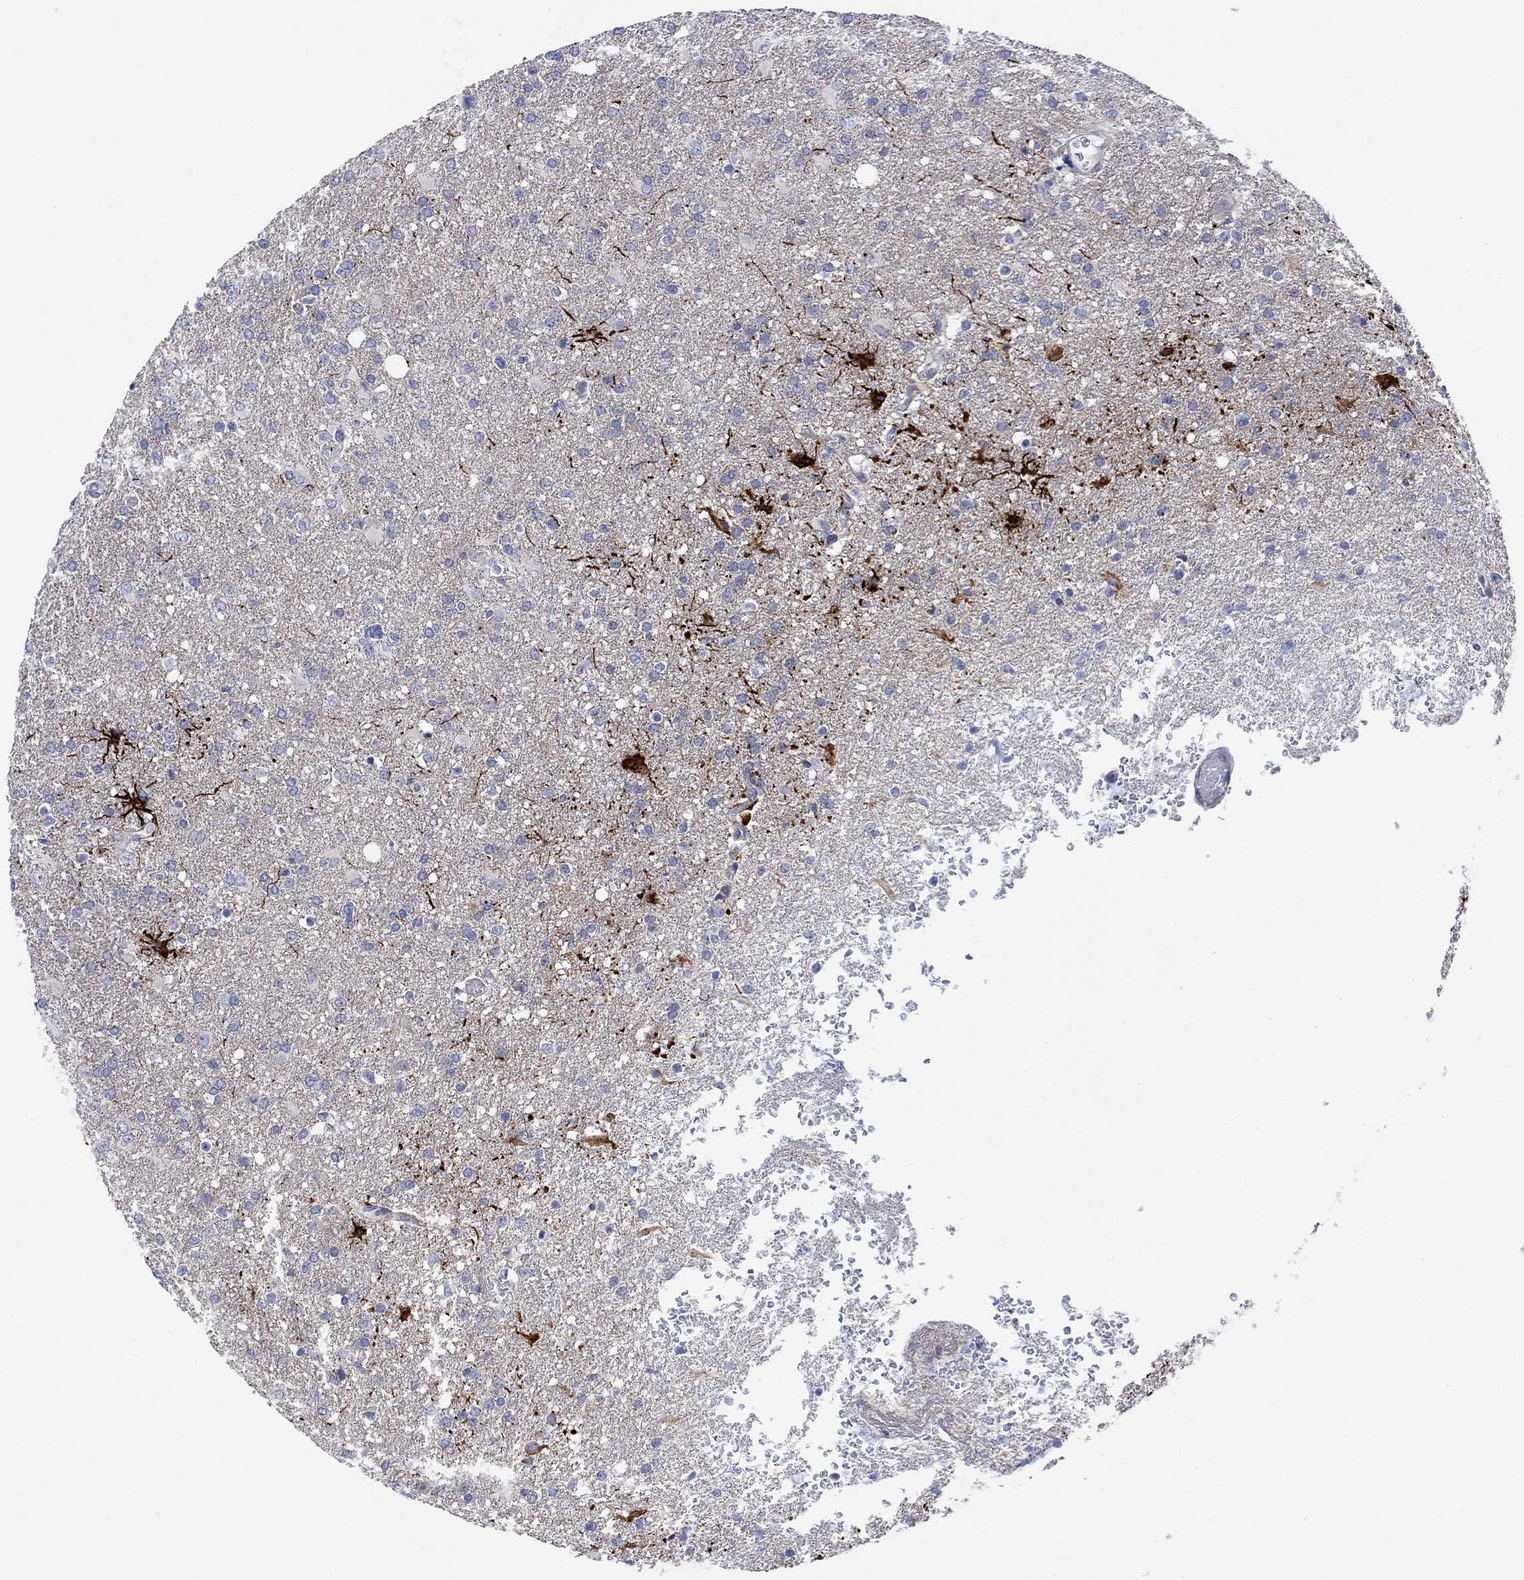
{"staining": {"intensity": "negative", "quantity": "none", "location": "none"}, "tissue": "glioma", "cell_type": "Tumor cells", "image_type": "cancer", "snomed": [{"axis": "morphology", "description": "Glioma, malignant, High grade"}, {"axis": "topography", "description": "Brain"}], "caption": "Glioma was stained to show a protein in brown. There is no significant positivity in tumor cells.", "gene": "ARSK", "patient": {"sex": "male", "age": 68}}